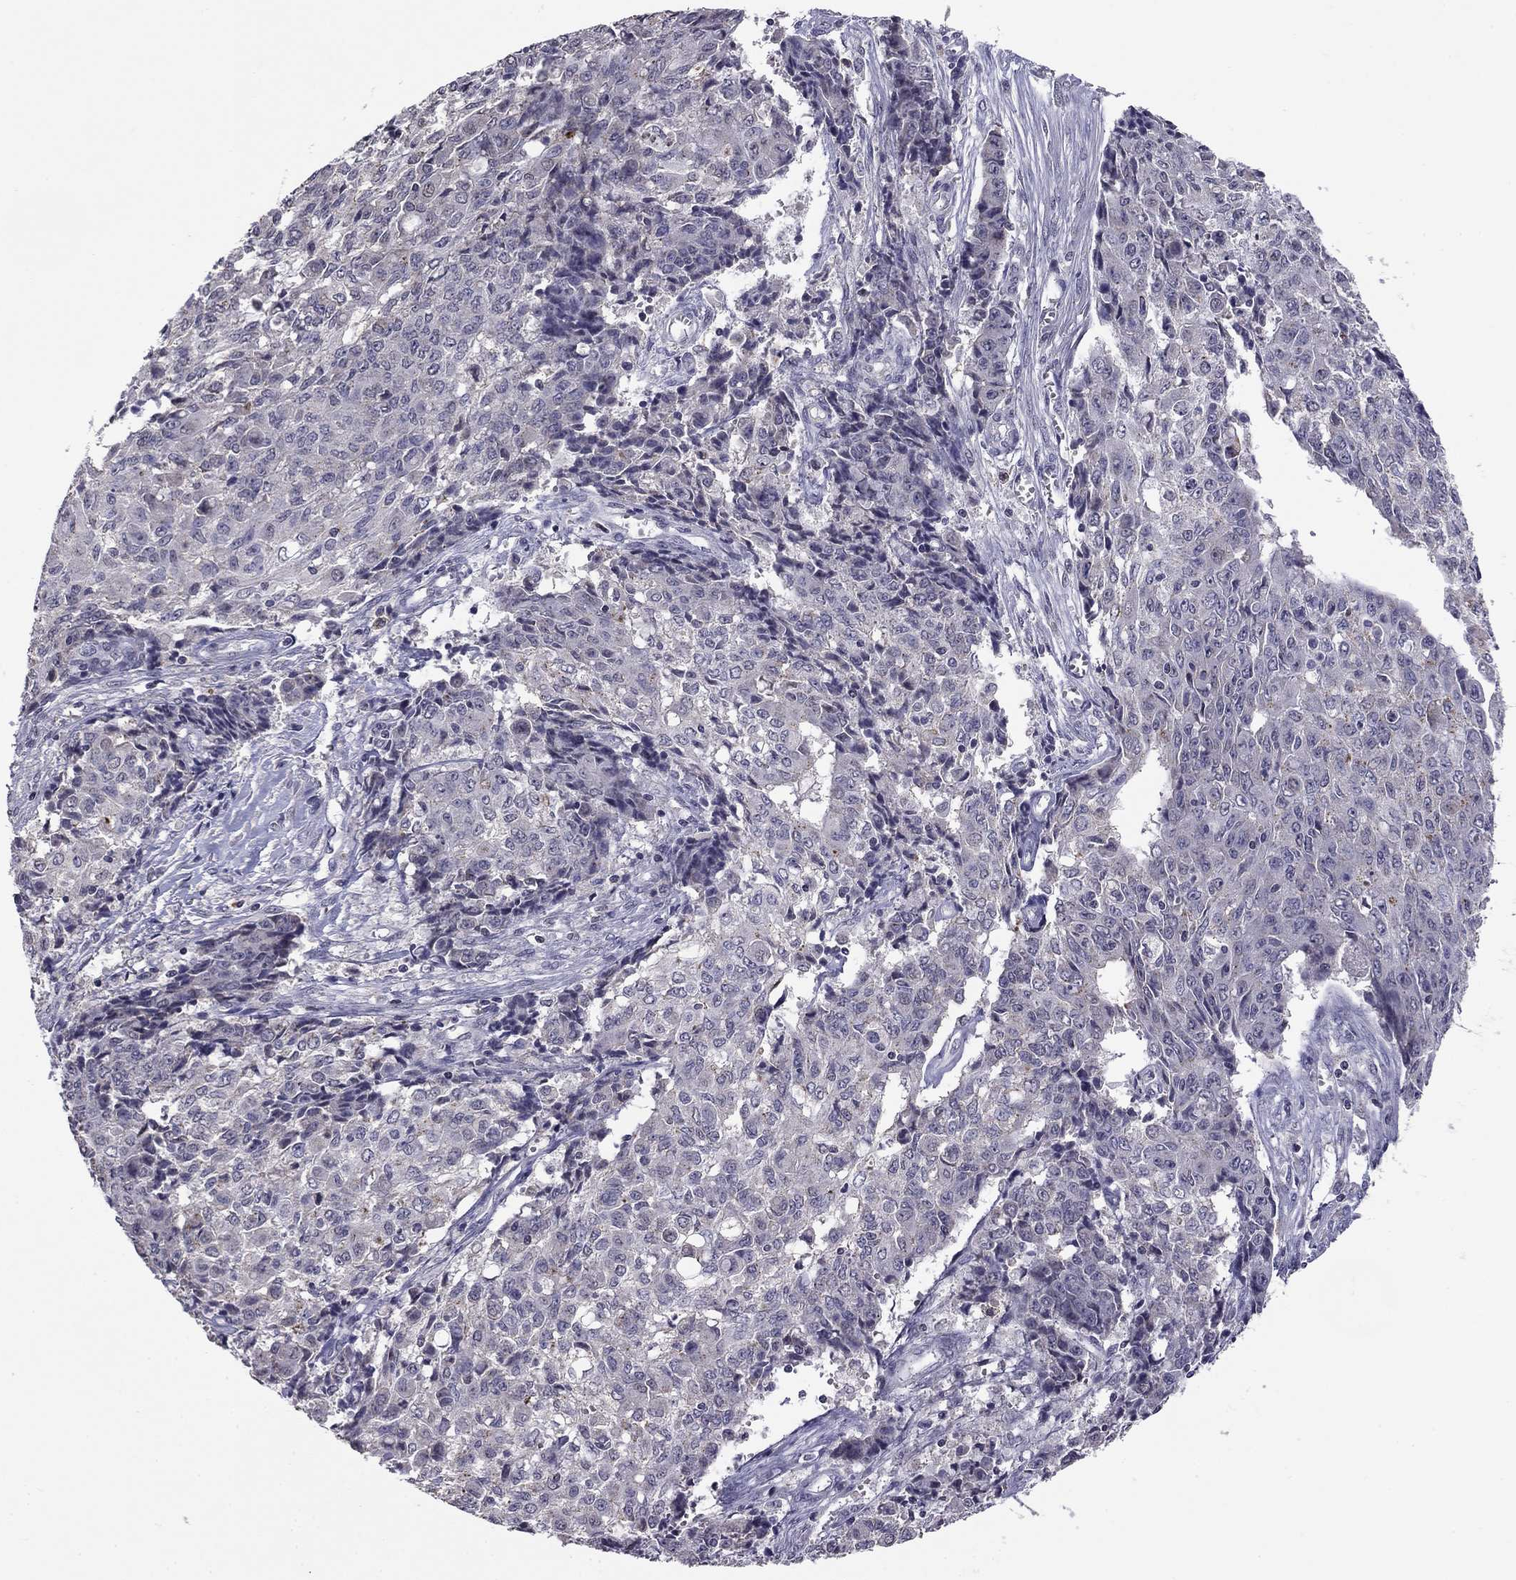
{"staining": {"intensity": "negative", "quantity": "none", "location": "none"}, "tissue": "ovarian cancer", "cell_type": "Tumor cells", "image_type": "cancer", "snomed": [{"axis": "morphology", "description": "Carcinoma, endometroid"}, {"axis": "topography", "description": "Ovary"}], "caption": "This is an immunohistochemistry (IHC) photomicrograph of ovarian cancer (endometroid carcinoma). There is no expression in tumor cells.", "gene": "HCN1", "patient": {"sex": "female", "age": 42}}